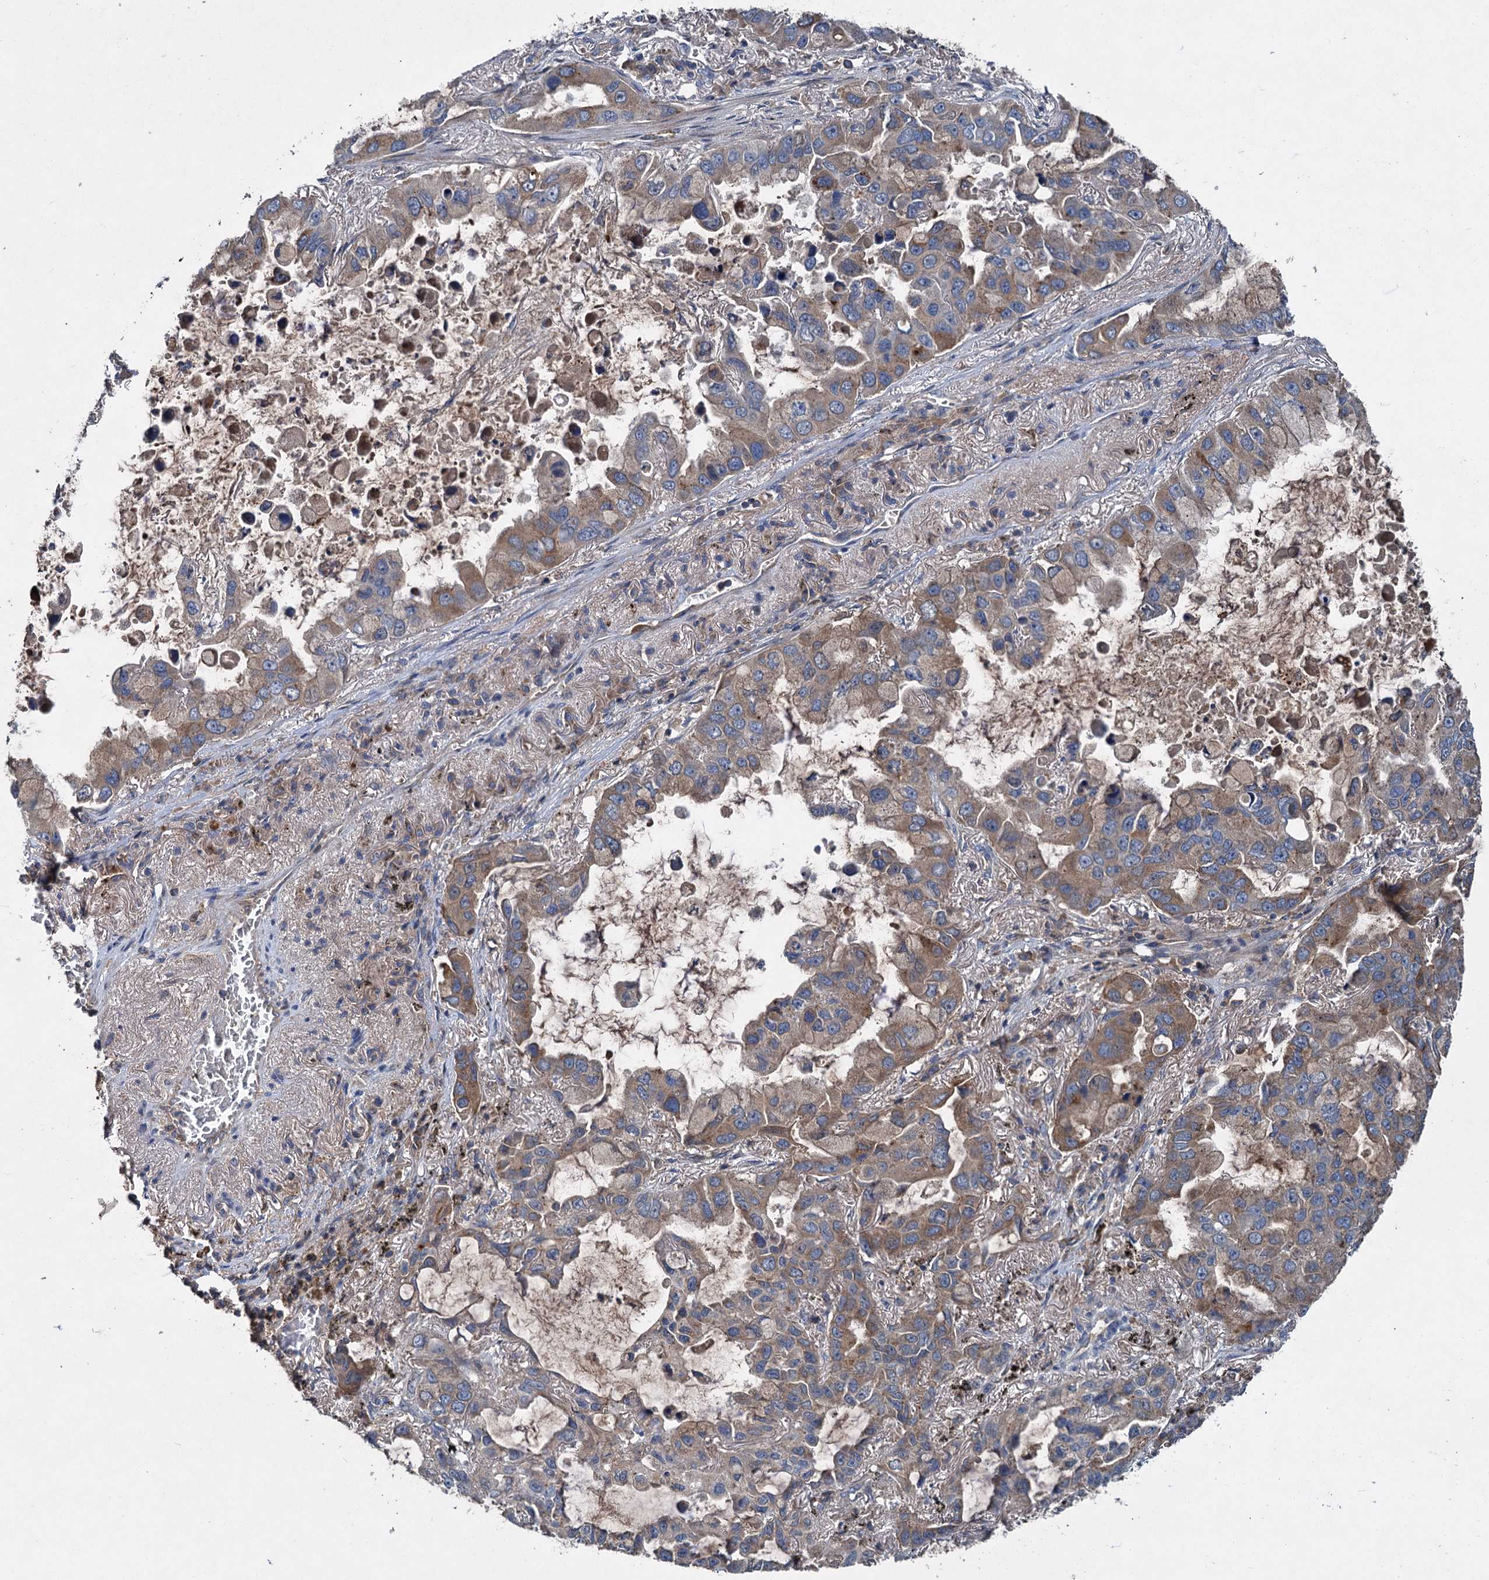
{"staining": {"intensity": "moderate", "quantity": "25%-75%", "location": "cytoplasmic/membranous"}, "tissue": "lung cancer", "cell_type": "Tumor cells", "image_type": "cancer", "snomed": [{"axis": "morphology", "description": "Adenocarcinoma, NOS"}, {"axis": "topography", "description": "Lung"}], "caption": "Immunohistochemical staining of adenocarcinoma (lung) demonstrates medium levels of moderate cytoplasmic/membranous protein expression in approximately 25%-75% of tumor cells.", "gene": "TAPBPL", "patient": {"sex": "male", "age": 64}}